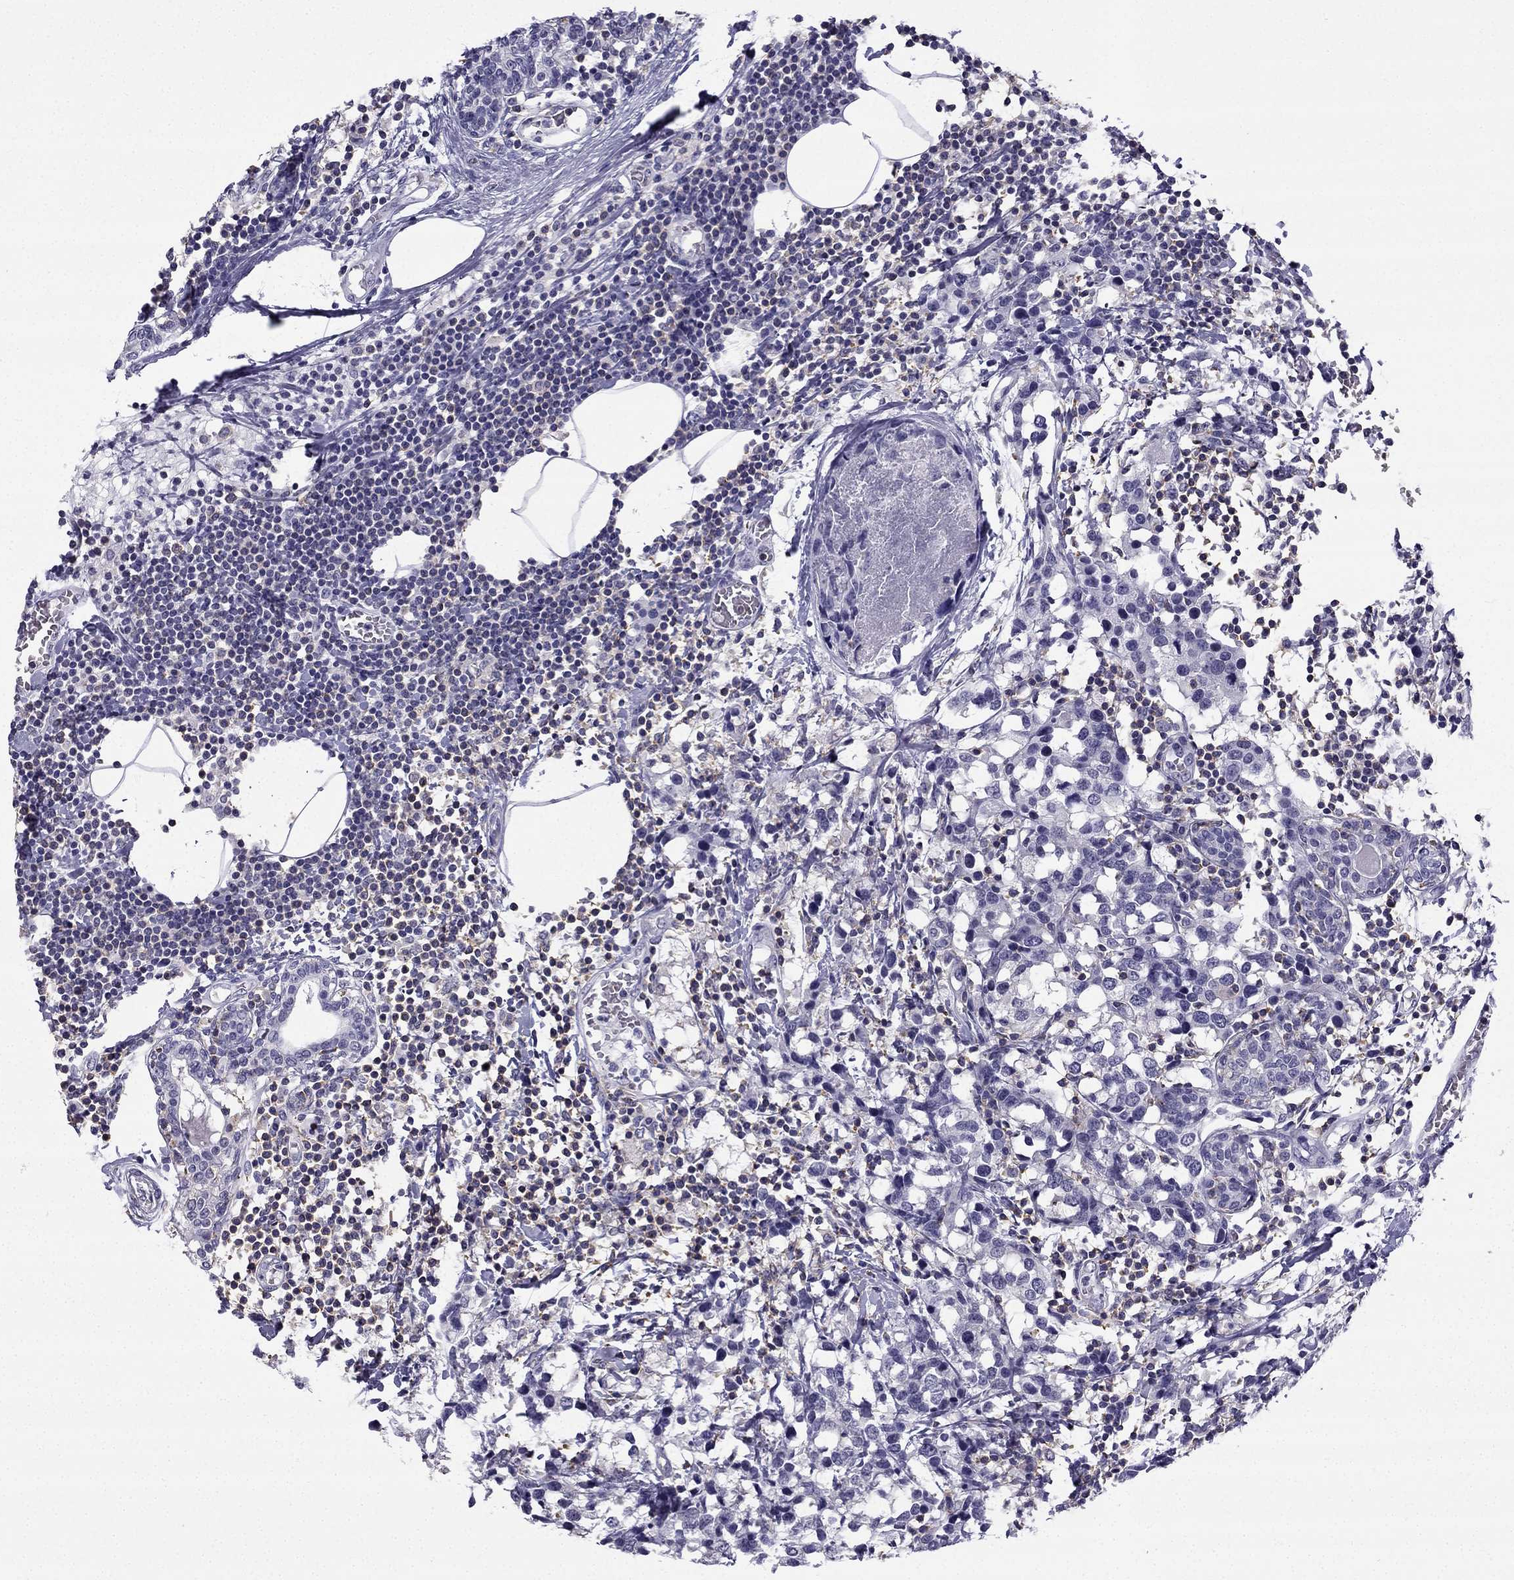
{"staining": {"intensity": "negative", "quantity": "none", "location": "none"}, "tissue": "breast cancer", "cell_type": "Tumor cells", "image_type": "cancer", "snomed": [{"axis": "morphology", "description": "Lobular carcinoma"}, {"axis": "topography", "description": "Breast"}], "caption": "Breast lobular carcinoma was stained to show a protein in brown. There is no significant expression in tumor cells. Nuclei are stained in blue.", "gene": "CCK", "patient": {"sex": "female", "age": 59}}